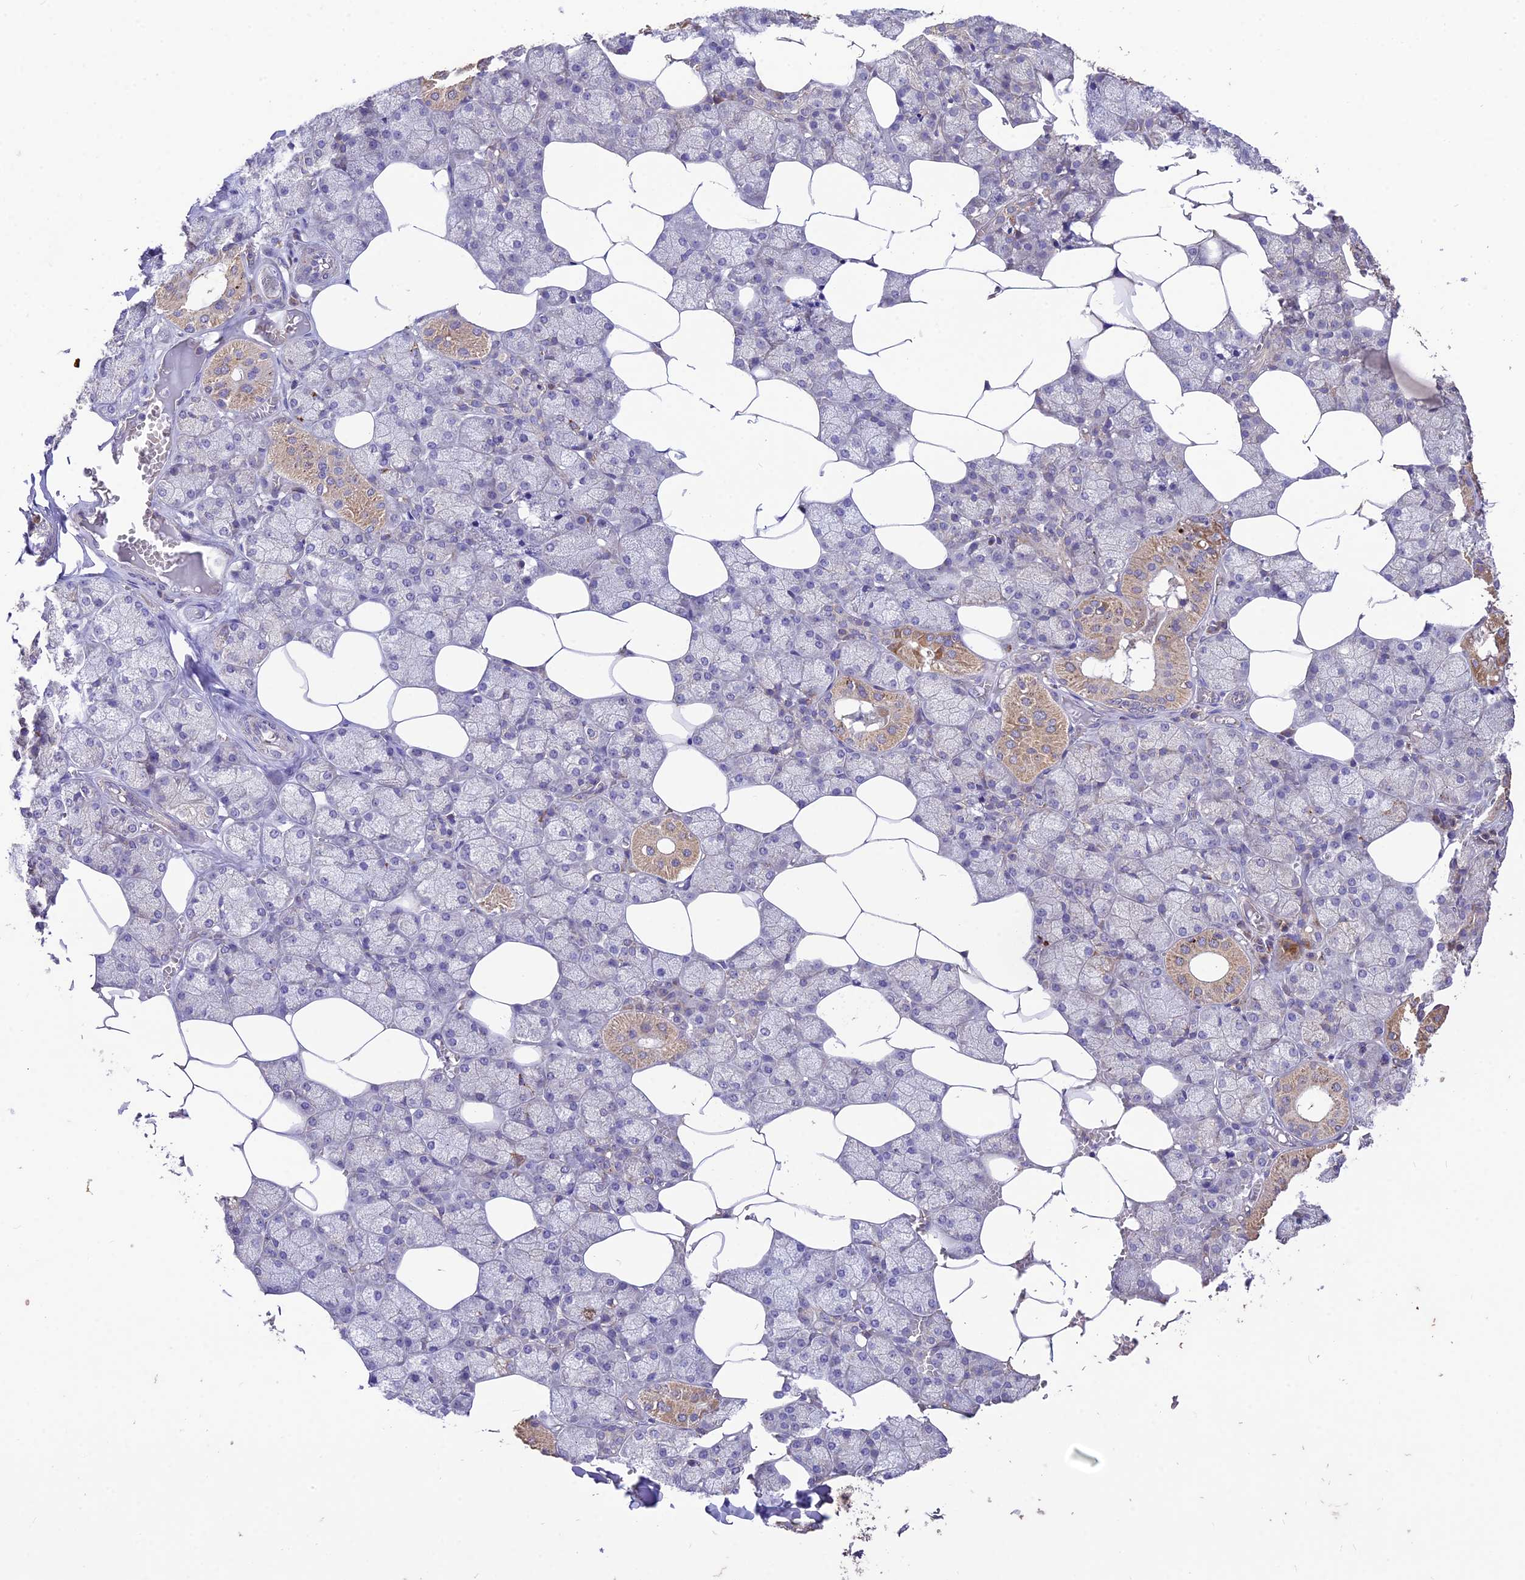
{"staining": {"intensity": "moderate", "quantity": "<25%", "location": "cytoplasmic/membranous"}, "tissue": "salivary gland", "cell_type": "Glandular cells", "image_type": "normal", "snomed": [{"axis": "morphology", "description": "Normal tissue, NOS"}, {"axis": "topography", "description": "Salivary gland"}], "caption": "Brown immunohistochemical staining in unremarkable human salivary gland exhibits moderate cytoplasmic/membranous expression in about <25% of glandular cells. The staining is performed using DAB (3,3'-diaminobenzidine) brown chromogen to label protein expression. The nuclei are counter-stained blue using hematoxylin.", "gene": "SDHD", "patient": {"sex": "male", "age": 62}}